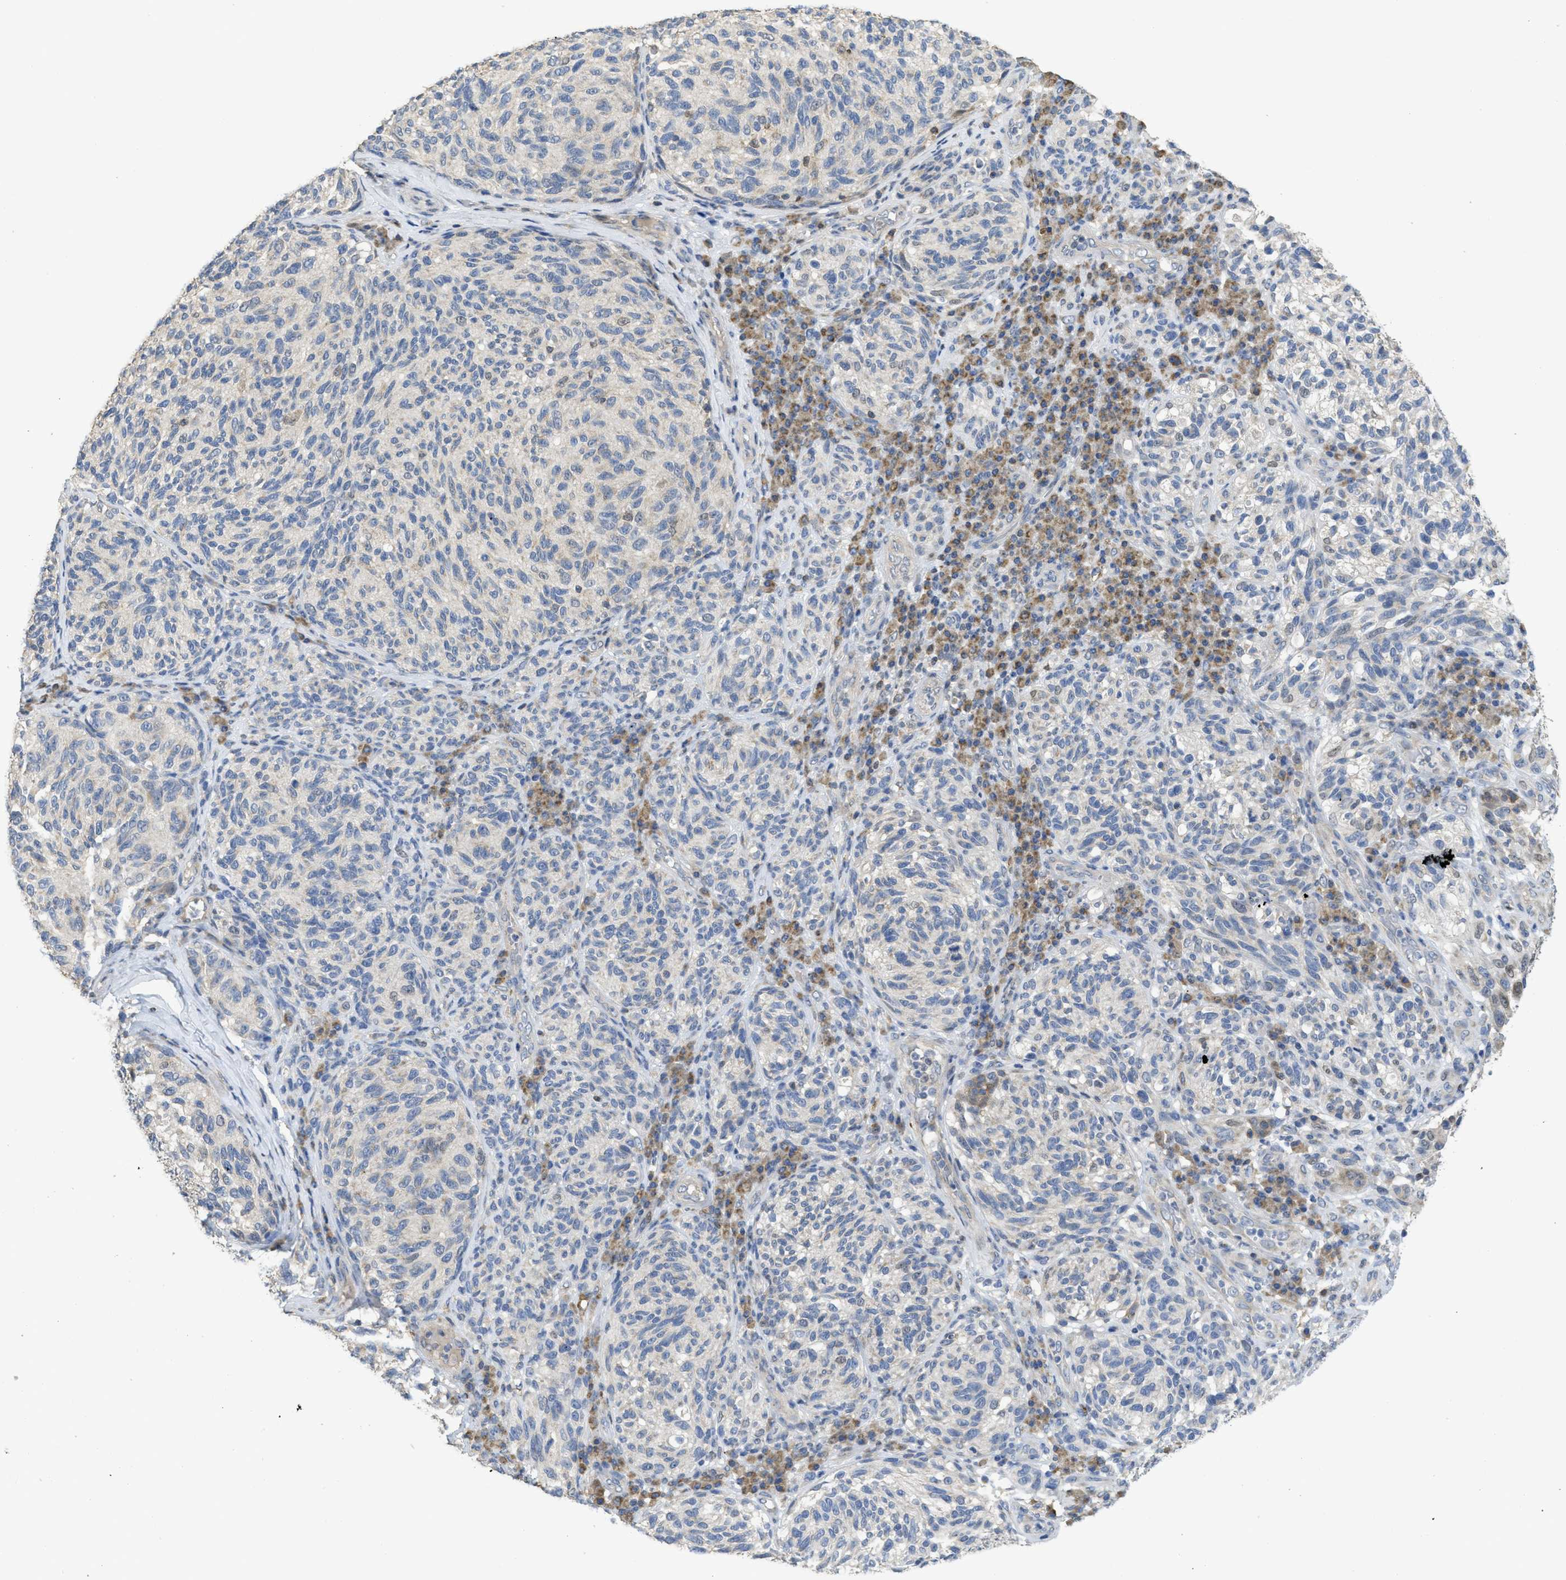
{"staining": {"intensity": "negative", "quantity": "none", "location": "none"}, "tissue": "melanoma", "cell_type": "Tumor cells", "image_type": "cancer", "snomed": [{"axis": "morphology", "description": "Malignant melanoma, NOS"}, {"axis": "topography", "description": "Skin"}], "caption": "The image displays no staining of tumor cells in melanoma.", "gene": "SFXN2", "patient": {"sex": "female", "age": 73}}